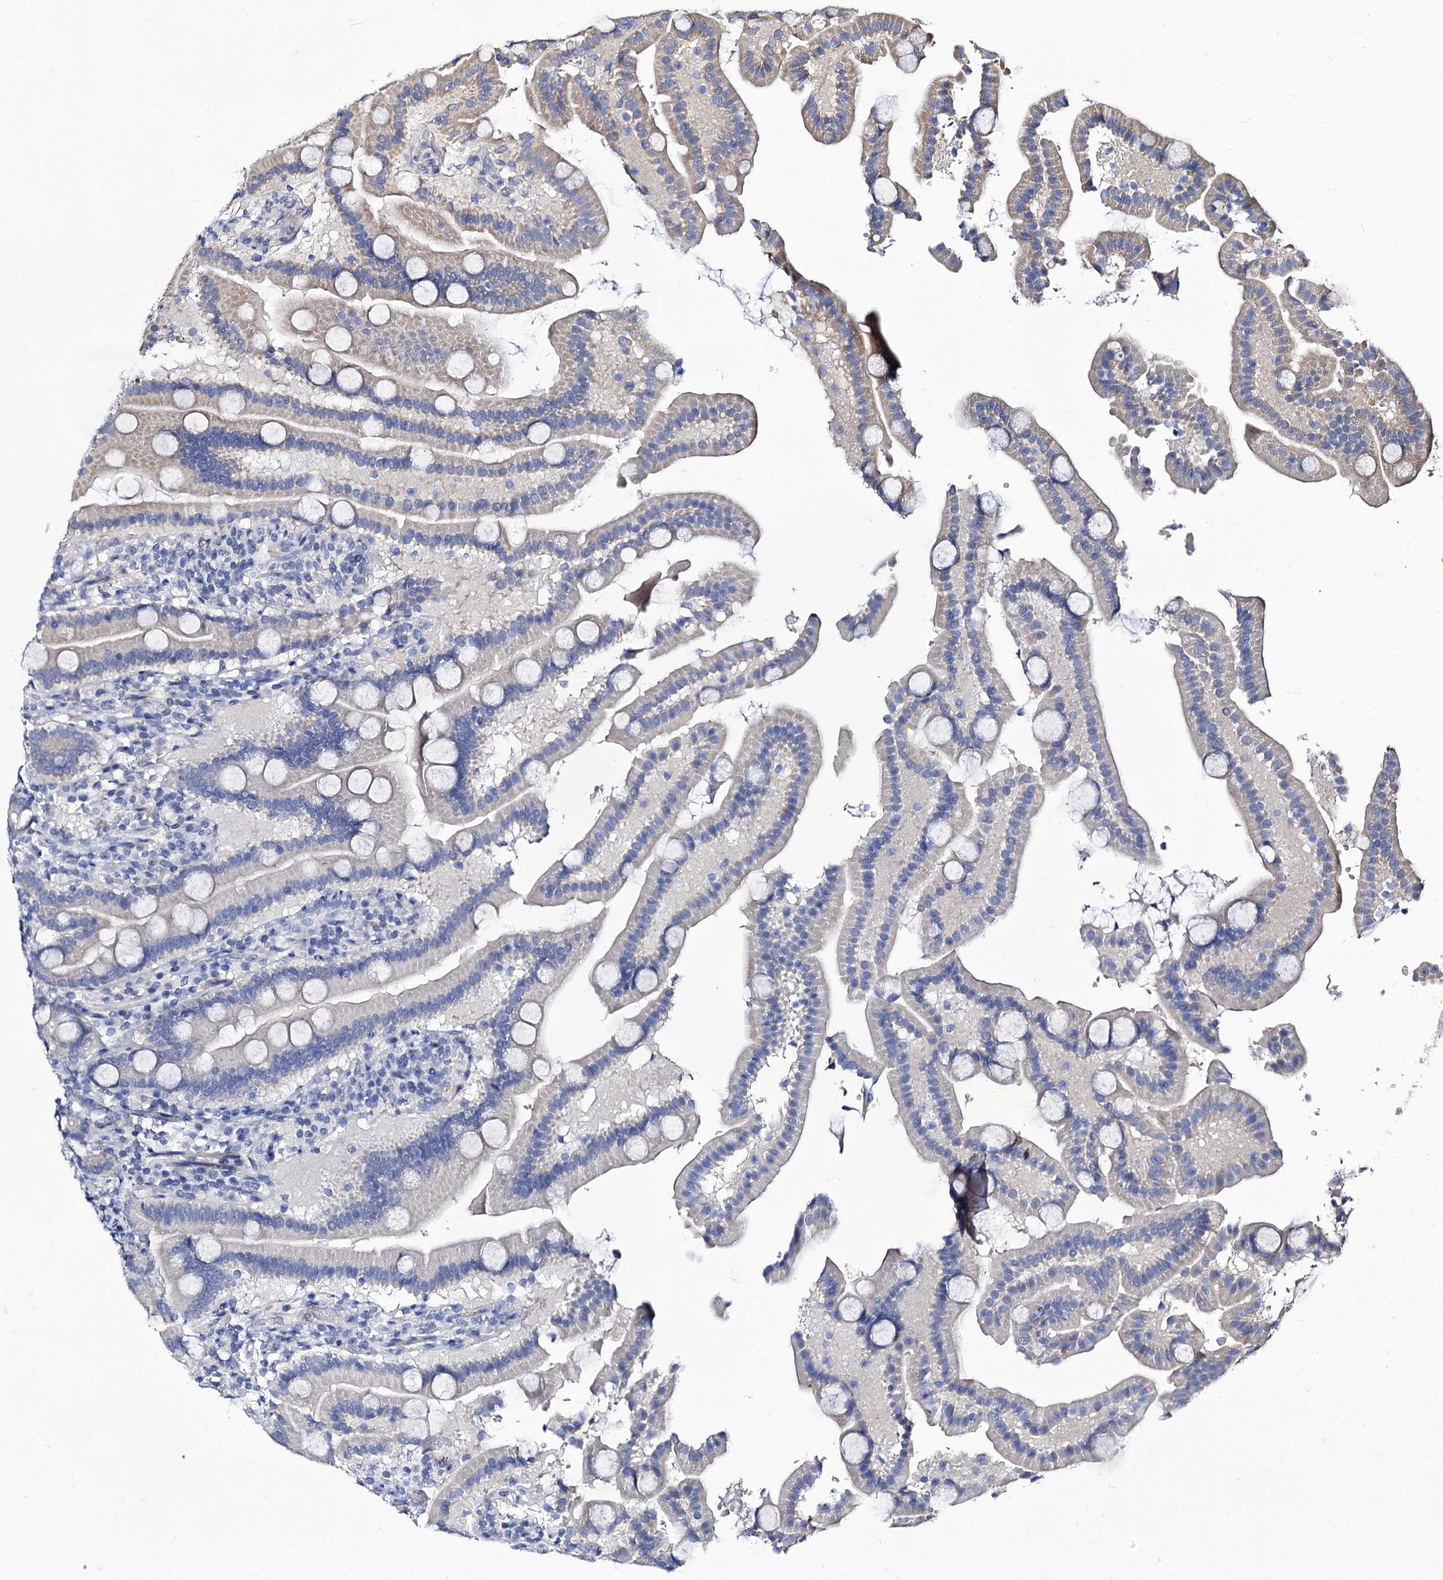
{"staining": {"intensity": "weak", "quantity": "<25%", "location": "cytoplasmic/membranous"}, "tissue": "duodenum", "cell_type": "Glandular cells", "image_type": "normal", "snomed": [{"axis": "morphology", "description": "Normal tissue, NOS"}, {"axis": "topography", "description": "Duodenum"}], "caption": "High power microscopy histopathology image of an IHC image of unremarkable duodenum, revealing no significant staining in glandular cells. The staining was performed using DAB to visualize the protein expression in brown, while the nuclei were stained in blue with hematoxylin (Magnification: 20x).", "gene": "PANX2", "patient": {"sex": "male", "age": 55}}